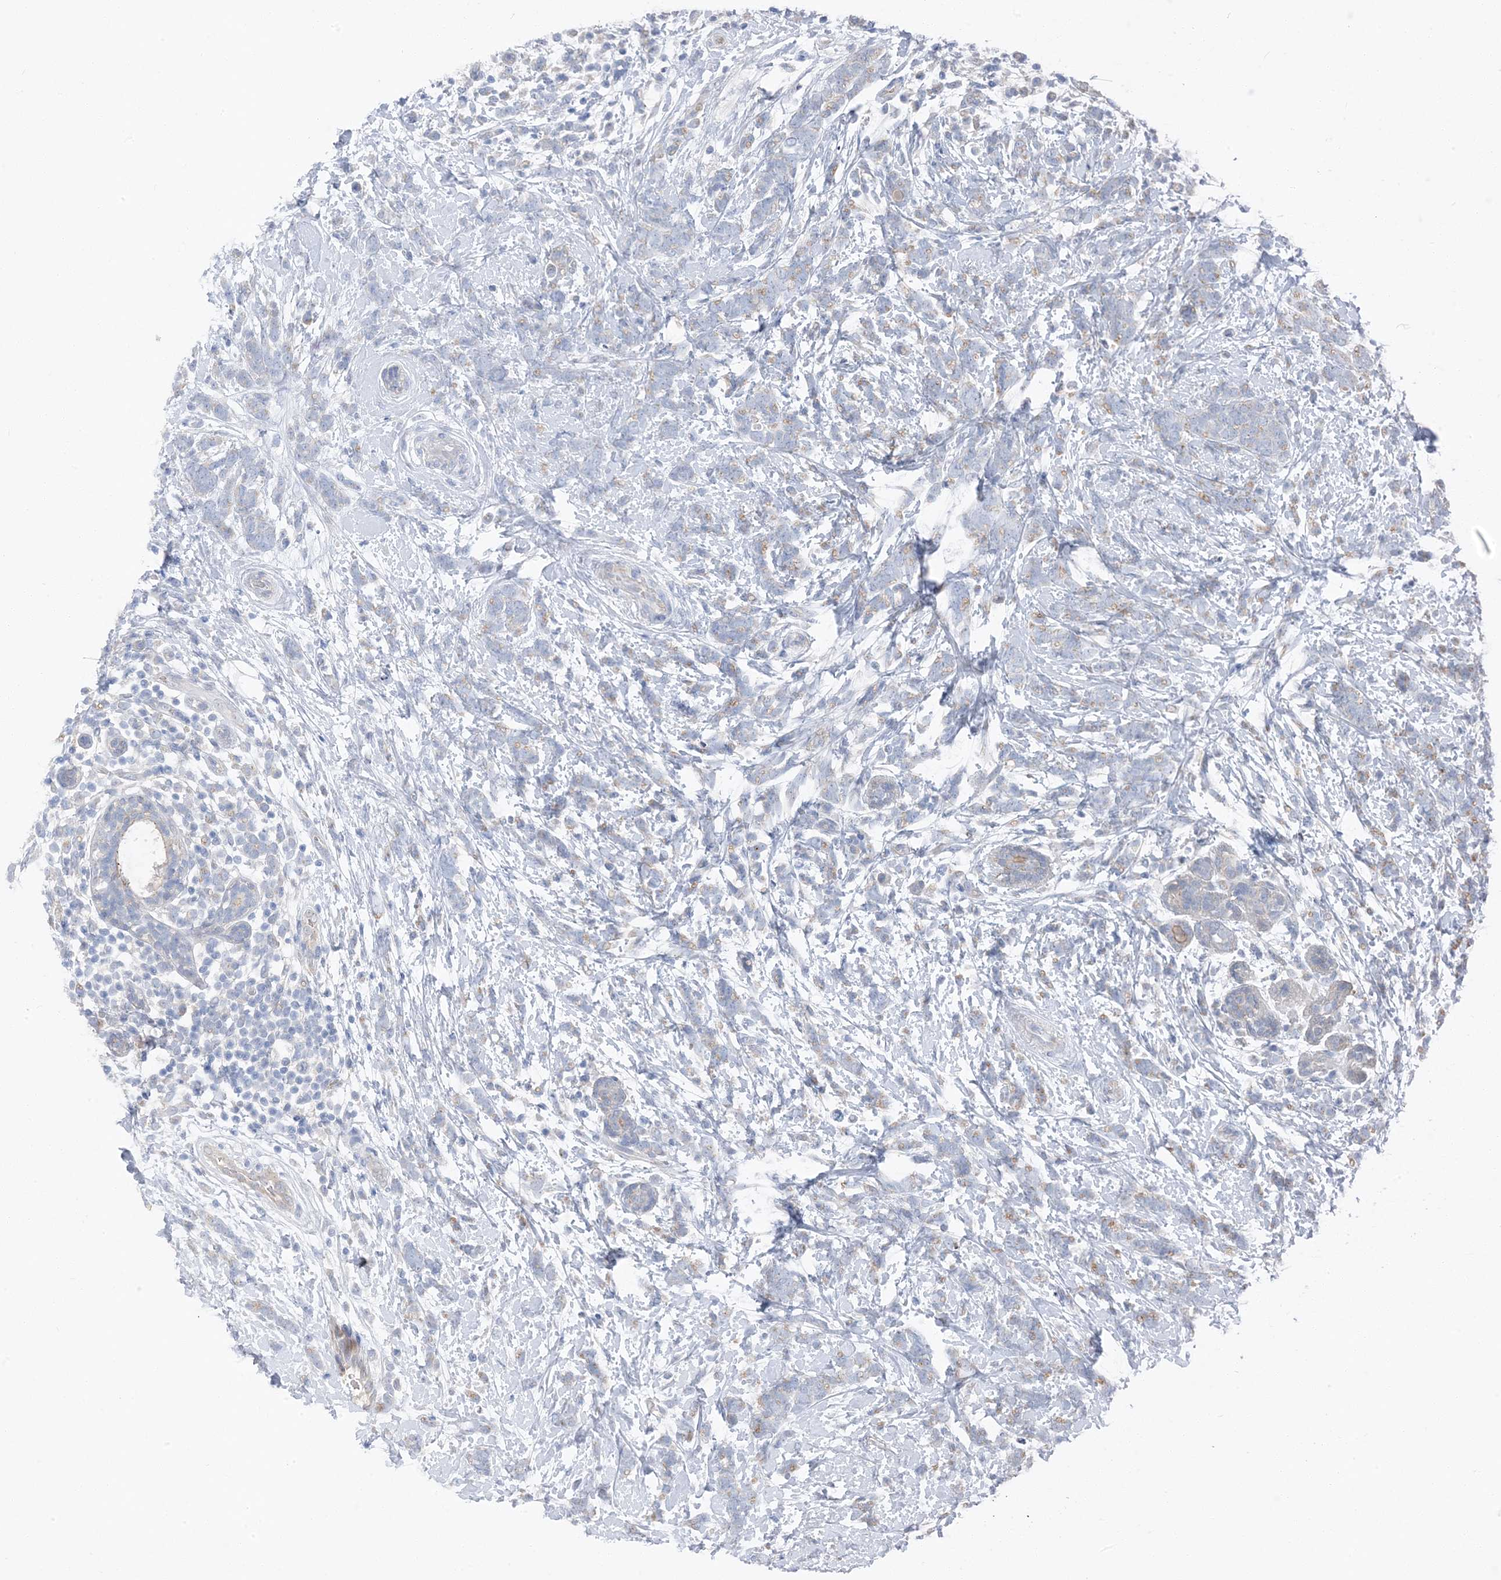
{"staining": {"intensity": "negative", "quantity": "none", "location": "none"}, "tissue": "breast cancer", "cell_type": "Tumor cells", "image_type": "cancer", "snomed": [{"axis": "morphology", "description": "Lobular carcinoma"}, {"axis": "topography", "description": "Breast"}], "caption": "Protein analysis of breast lobular carcinoma reveals no significant staining in tumor cells. (Brightfield microscopy of DAB immunohistochemistry (IHC) at high magnification).", "gene": "NCOA7", "patient": {"sex": "female", "age": 58}}